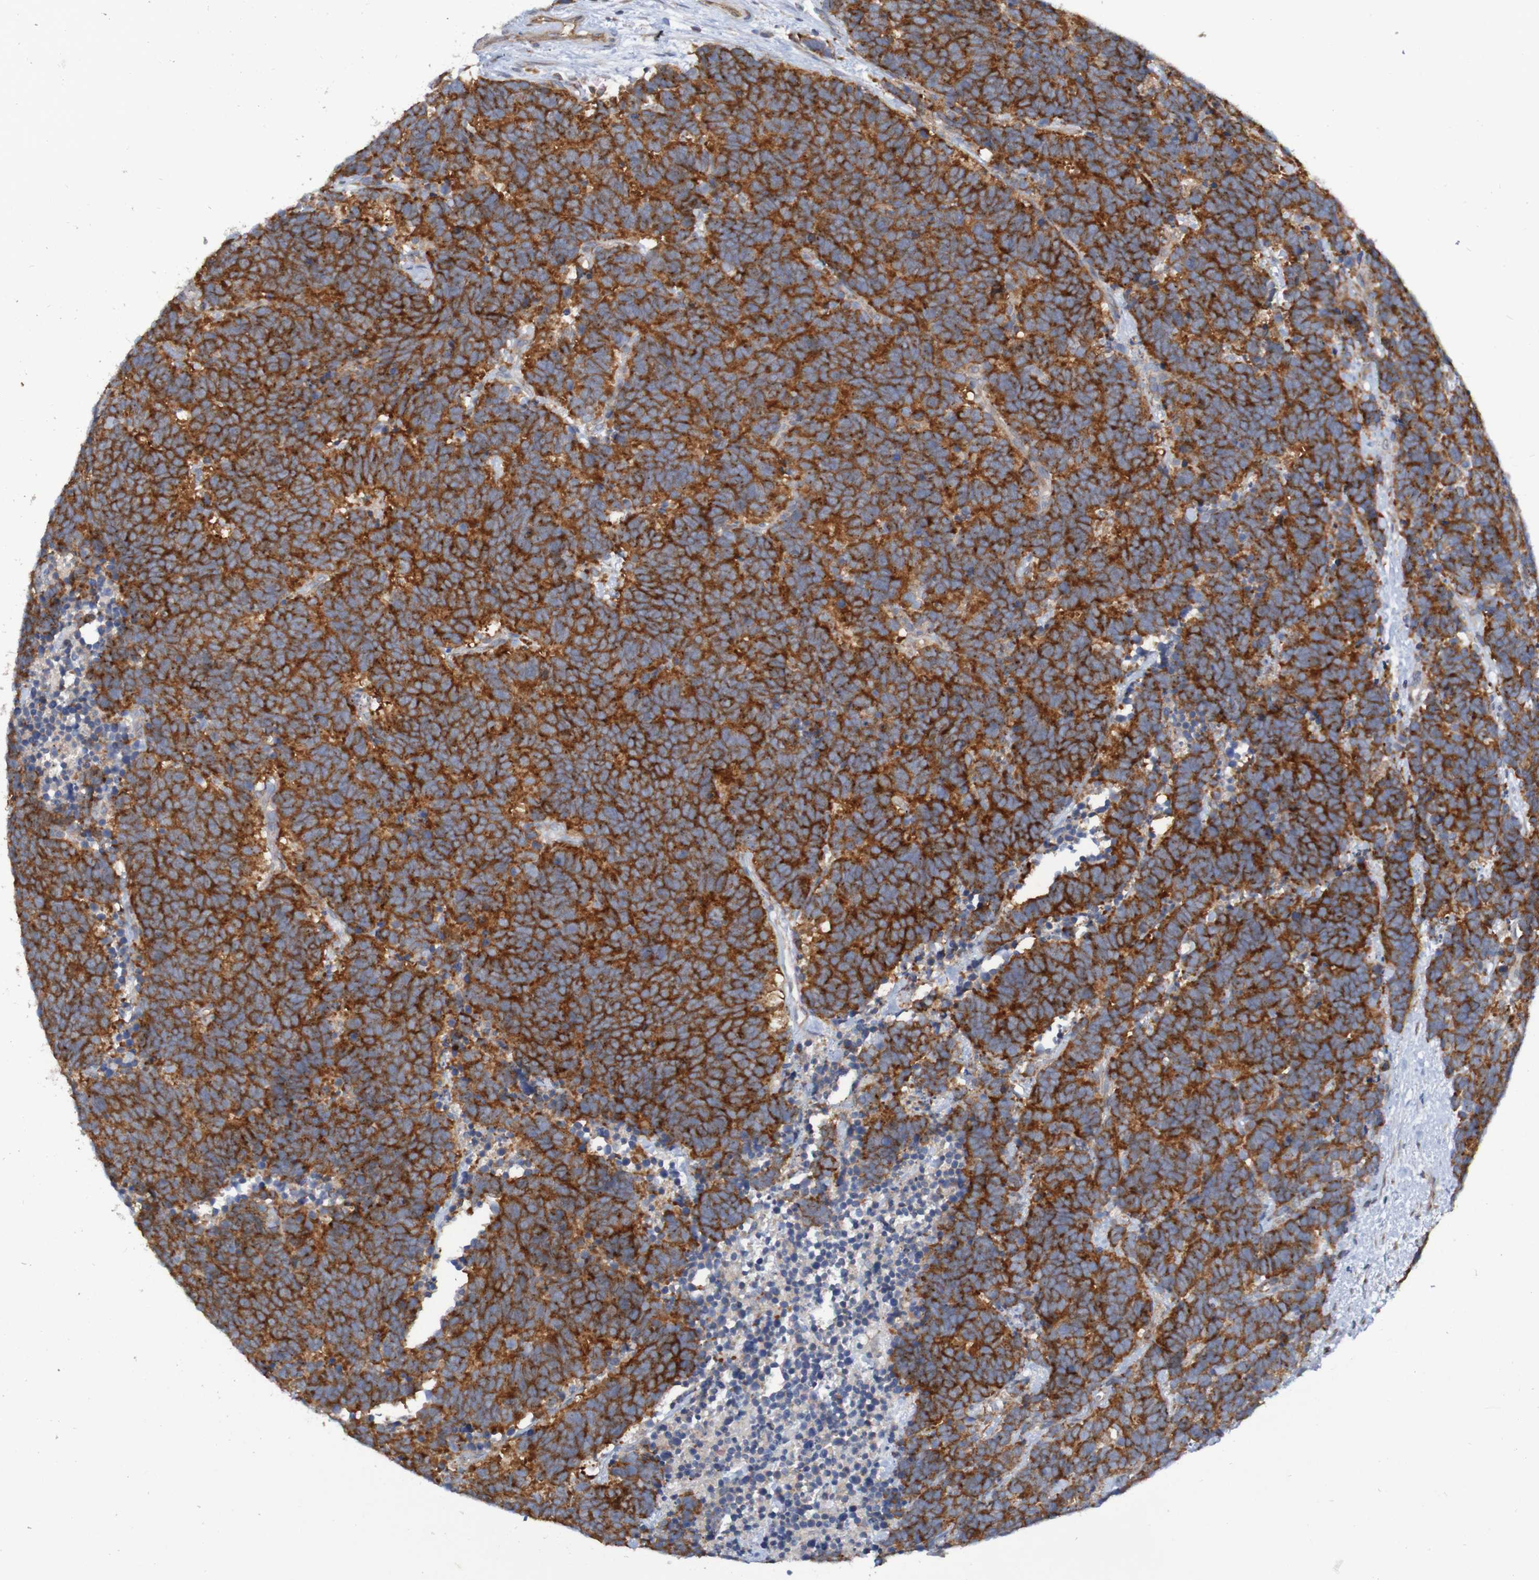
{"staining": {"intensity": "strong", "quantity": ">75%", "location": "cytoplasmic/membranous"}, "tissue": "carcinoid", "cell_type": "Tumor cells", "image_type": "cancer", "snomed": [{"axis": "morphology", "description": "Carcinoma, NOS"}, {"axis": "morphology", "description": "Carcinoid, malignant, NOS"}, {"axis": "topography", "description": "Urinary bladder"}], "caption": "Immunohistochemical staining of carcinoma displays high levels of strong cytoplasmic/membranous staining in about >75% of tumor cells.", "gene": "LMBRD2", "patient": {"sex": "male", "age": 57}}